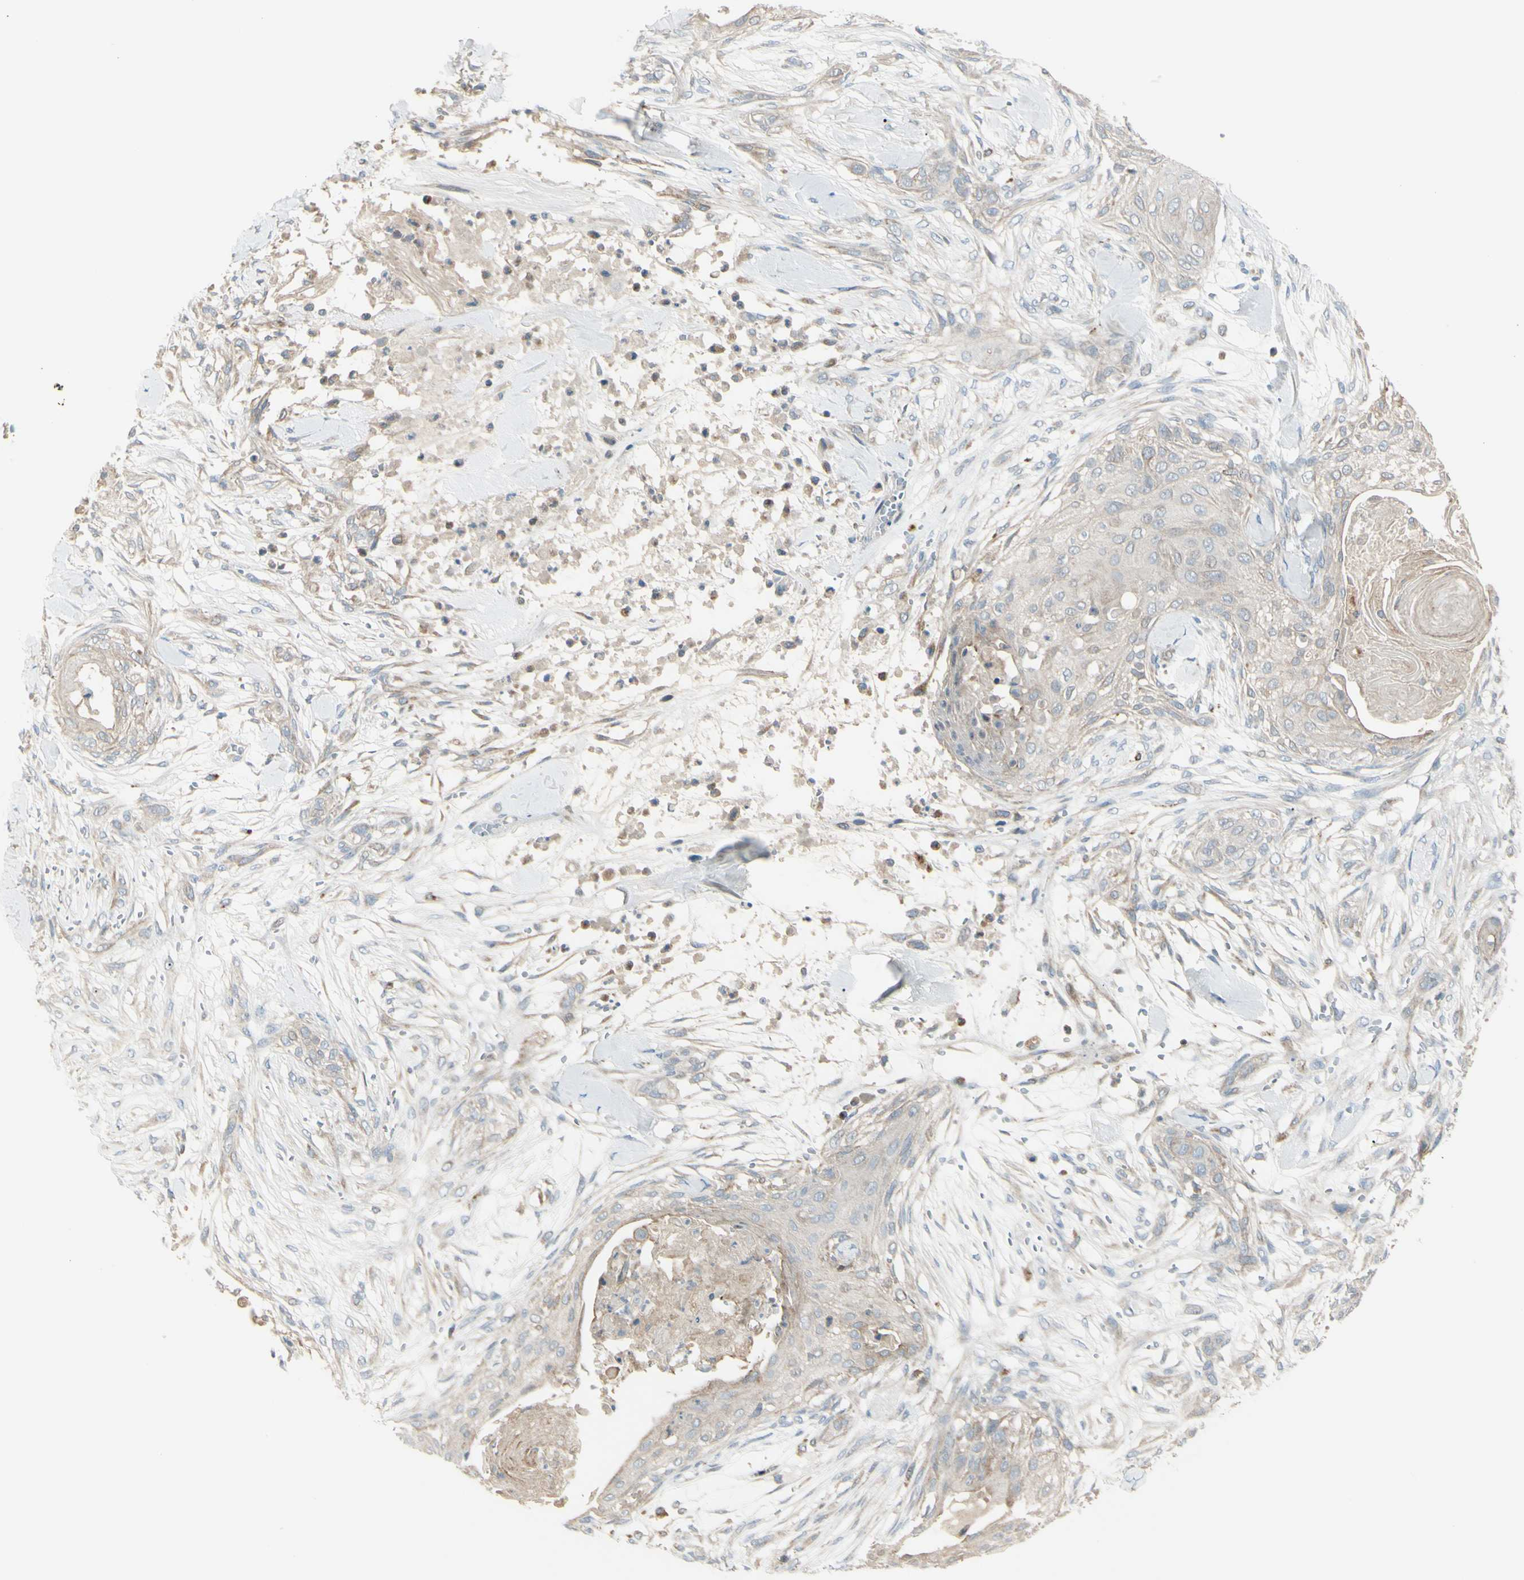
{"staining": {"intensity": "weak", "quantity": ">75%", "location": "cytoplasmic/membranous"}, "tissue": "skin cancer", "cell_type": "Tumor cells", "image_type": "cancer", "snomed": [{"axis": "morphology", "description": "Squamous cell carcinoma, NOS"}, {"axis": "topography", "description": "Skin"}], "caption": "Immunohistochemical staining of human skin cancer reveals low levels of weak cytoplasmic/membranous protein positivity in about >75% of tumor cells.", "gene": "LMTK2", "patient": {"sex": "female", "age": 59}}